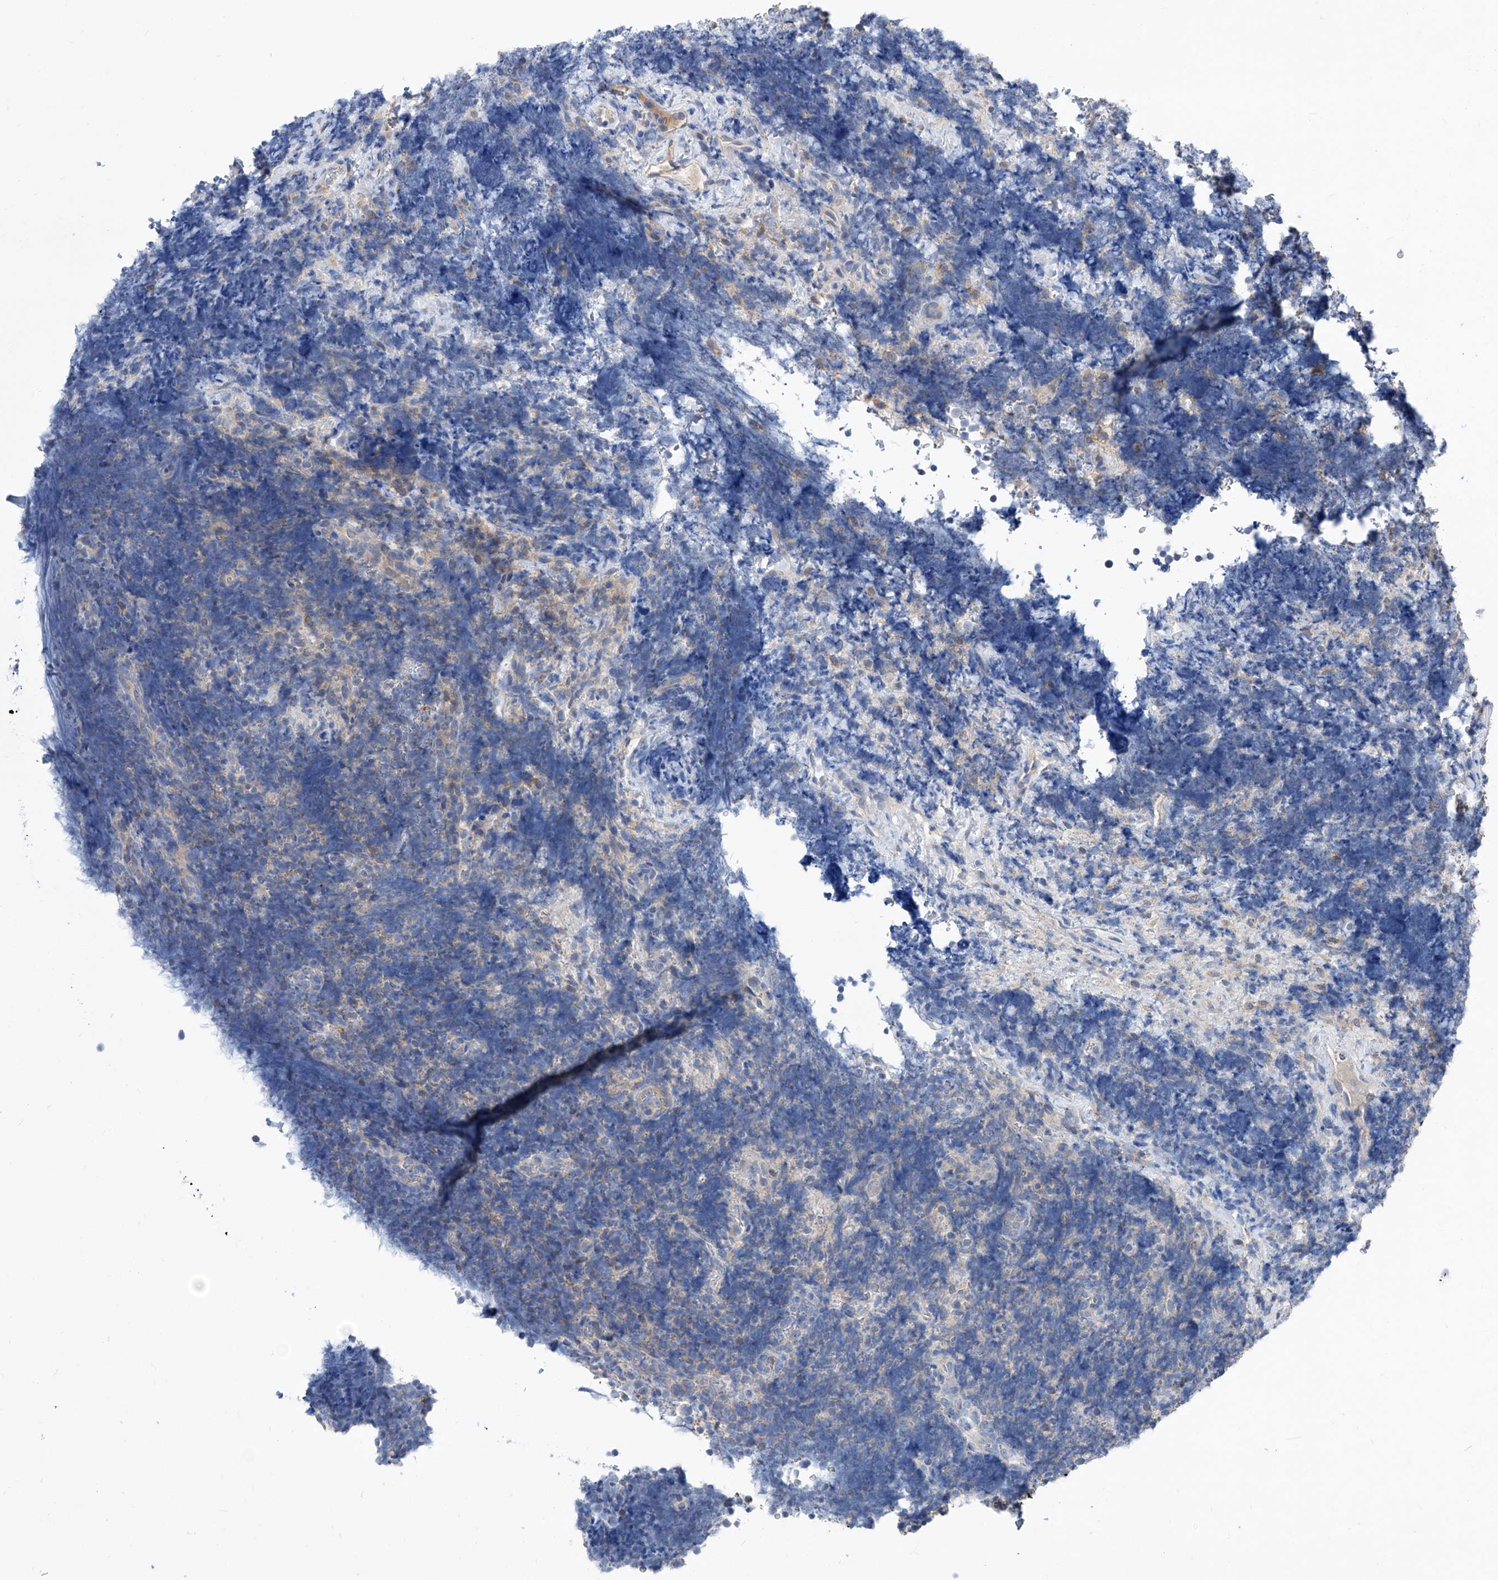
{"staining": {"intensity": "negative", "quantity": "none", "location": "none"}, "tissue": "lymphoma", "cell_type": "Tumor cells", "image_type": "cancer", "snomed": [{"axis": "morphology", "description": "Malignant lymphoma, non-Hodgkin's type, High grade"}, {"axis": "topography", "description": "Lymph node"}], "caption": "A photomicrograph of human lymphoma is negative for staining in tumor cells. Nuclei are stained in blue.", "gene": "EPHA8", "patient": {"sex": "male", "age": 13}}